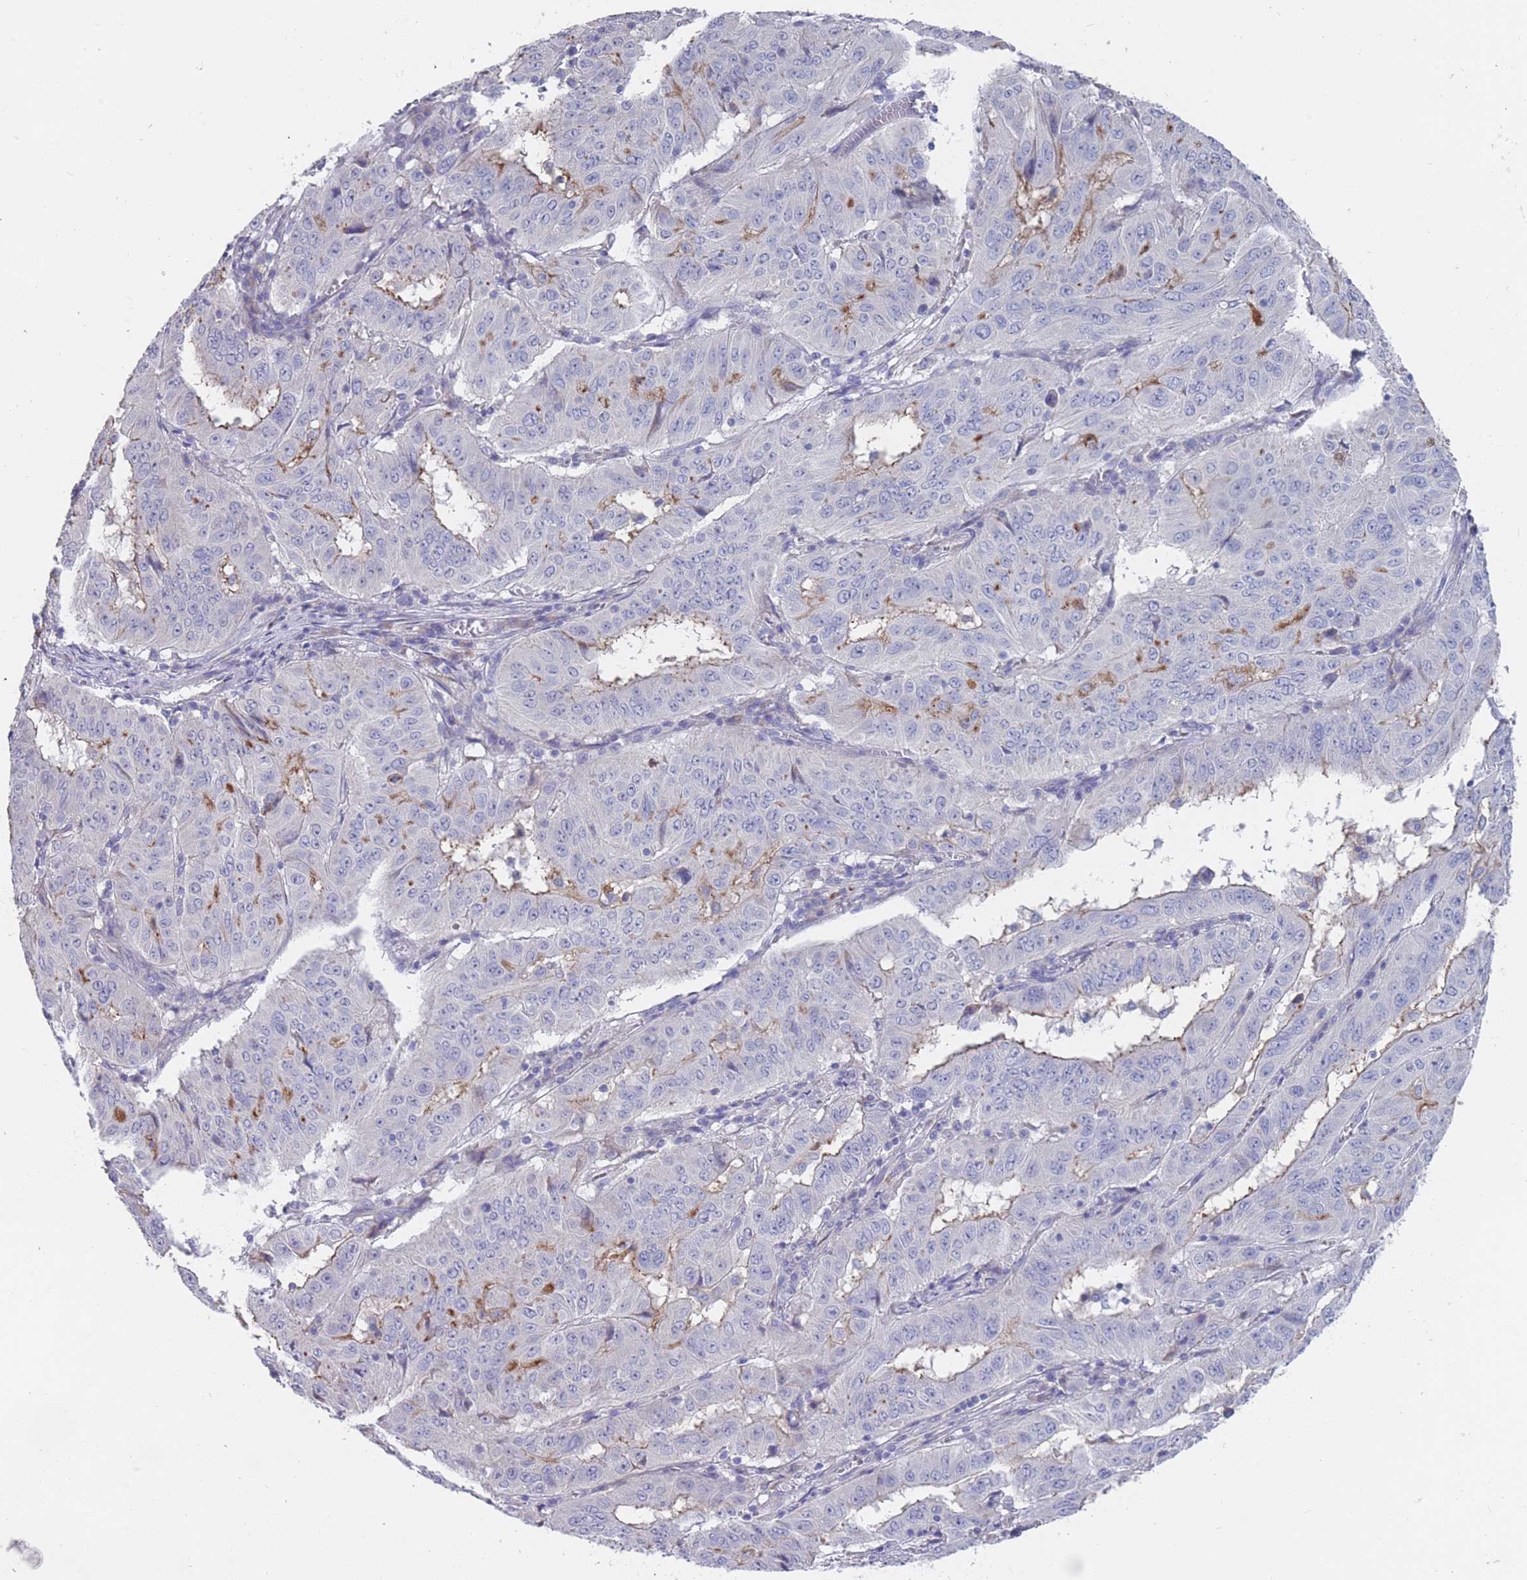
{"staining": {"intensity": "moderate", "quantity": "<25%", "location": "cytoplasmic/membranous"}, "tissue": "pancreatic cancer", "cell_type": "Tumor cells", "image_type": "cancer", "snomed": [{"axis": "morphology", "description": "Adenocarcinoma, NOS"}, {"axis": "topography", "description": "Pancreas"}], "caption": "Immunohistochemical staining of pancreatic cancer displays low levels of moderate cytoplasmic/membranous staining in approximately <25% of tumor cells.", "gene": "PIGU", "patient": {"sex": "male", "age": 63}}